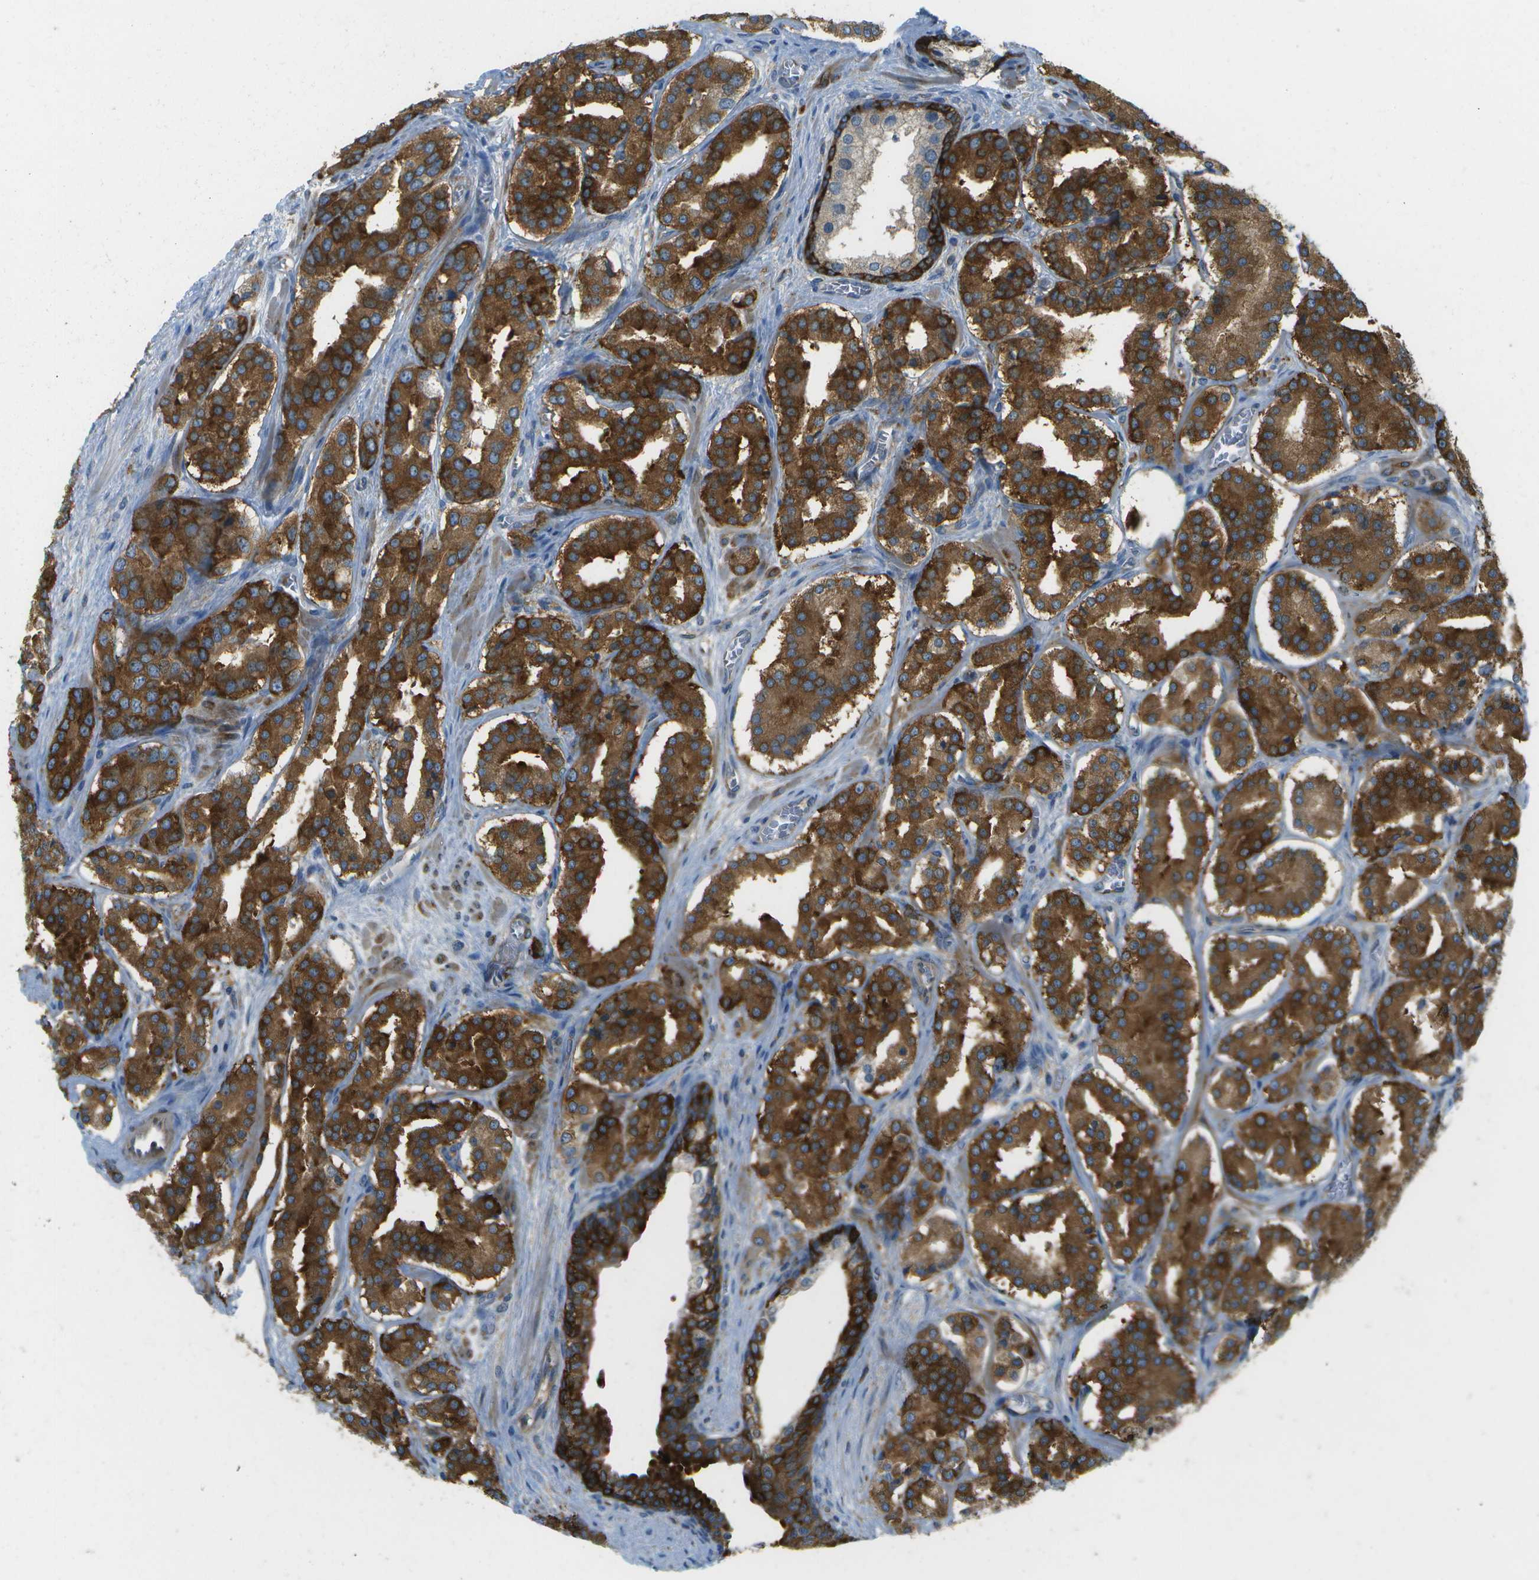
{"staining": {"intensity": "strong", "quantity": ">75%", "location": "cytoplasmic/membranous"}, "tissue": "prostate cancer", "cell_type": "Tumor cells", "image_type": "cancer", "snomed": [{"axis": "morphology", "description": "Adenocarcinoma, High grade"}, {"axis": "topography", "description": "Prostate"}], "caption": "Immunohistochemical staining of prostate high-grade adenocarcinoma exhibits high levels of strong cytoplasmic/membranous protein positivity in approximately >75% of tumor cells. (brown staining indicates protein expression, while blue staining denotes nuclei).", "gene": "WNK2", "patient": {"sex": "male", "age": 60}}